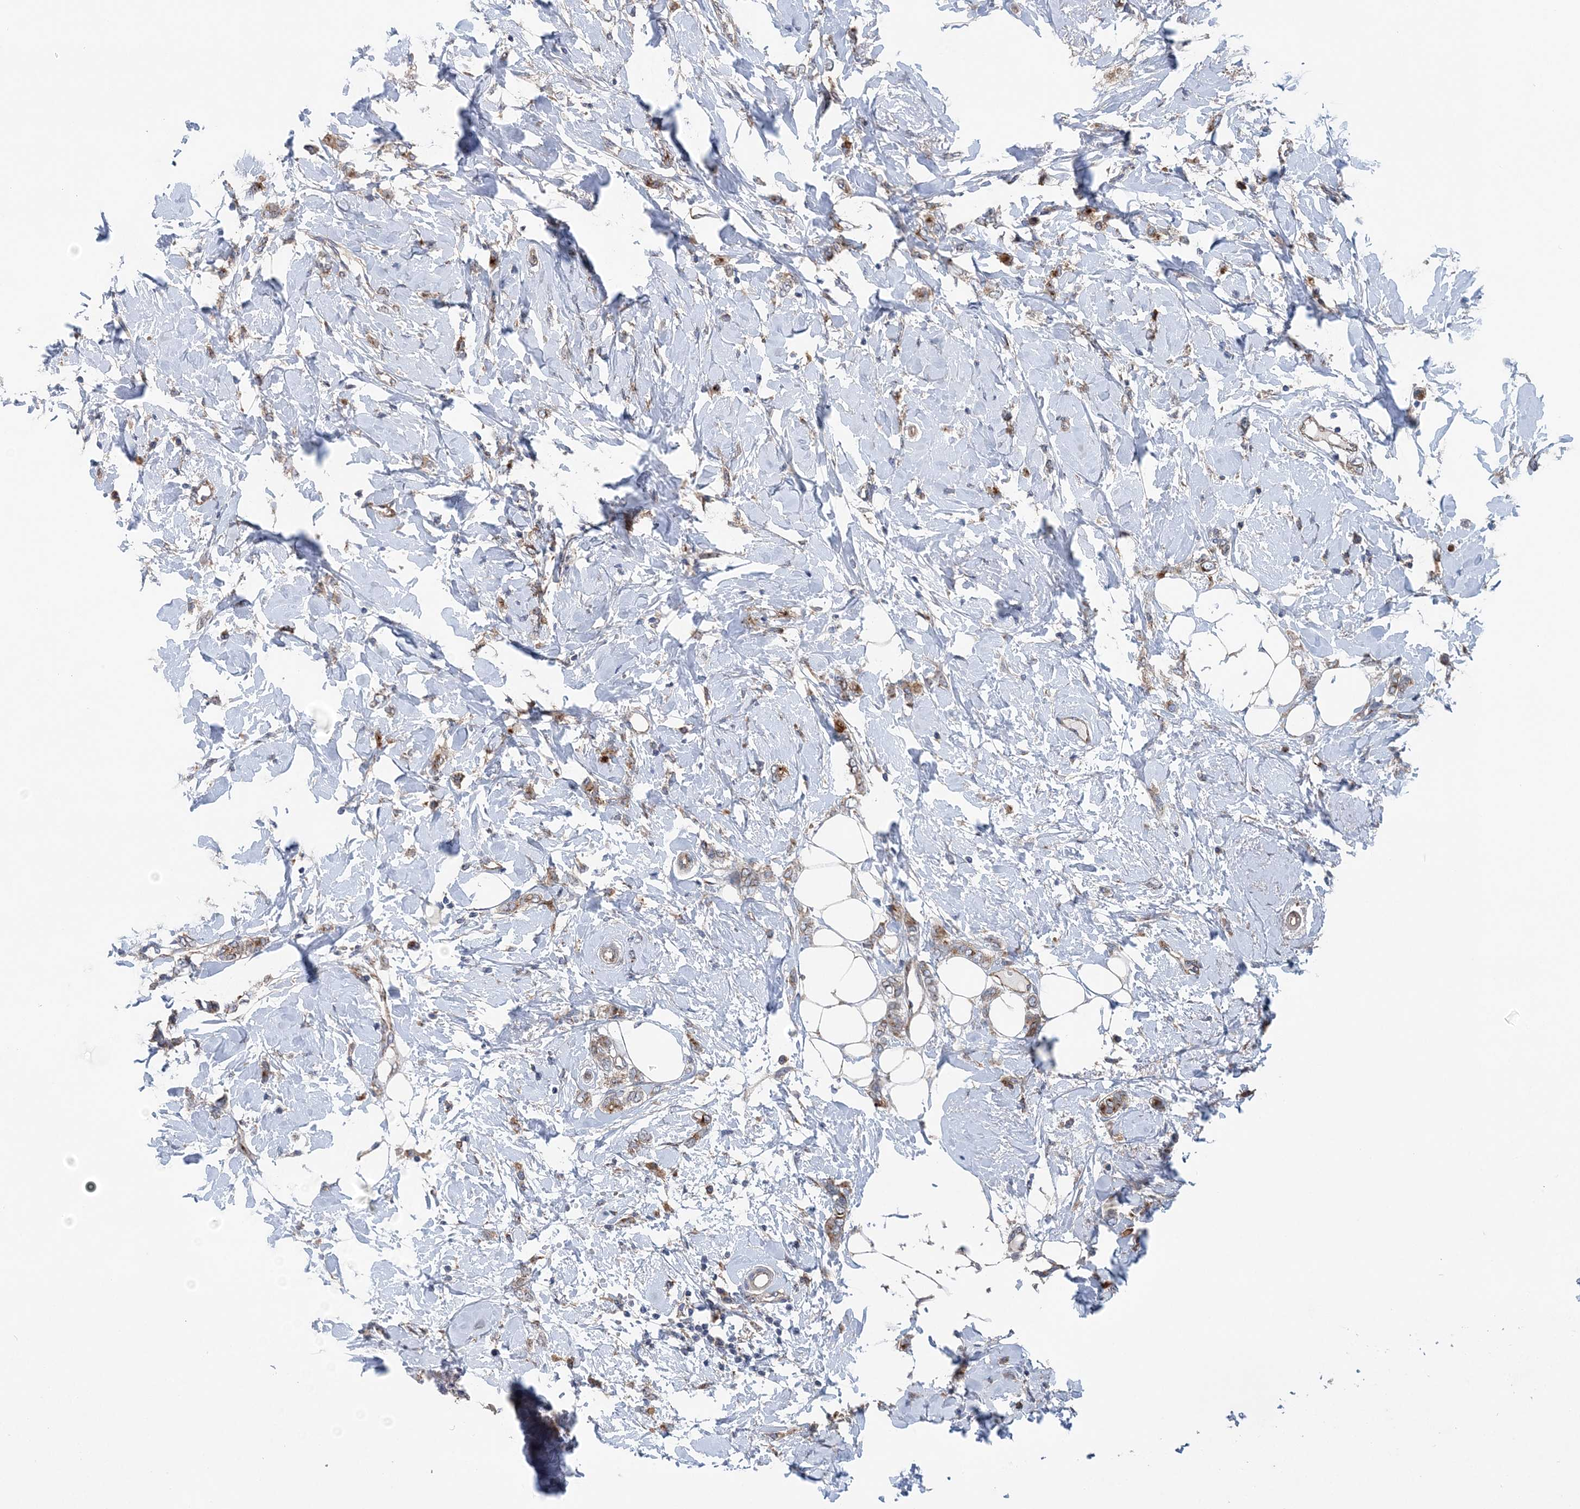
{"staining": {"intensity": "weak", "quantity": "25%-75%", "location": "cytoplasmic/membranous"}, "tissue": "breast cancer", "cell_type": "Tumor cells", "image_type": "cancer", "snomed": [{"axis": "morphology", "description": "Normal tissue, NOS"}, {"axis": "morphology", "description": "Lobular carcinoma"}, {"axis": "topography", "description": "Breast"}], "caption": "Tumor cells demonstrate low levels of weak cytoplasmic/membranous expression in about 25%-75% of cells in lobular carcinoma (breast). (Brightfield microscopy of DAB IHC at high magnification).", "gene": "PTTG1IP", "patient": {"sex": "female", "age": 47}}